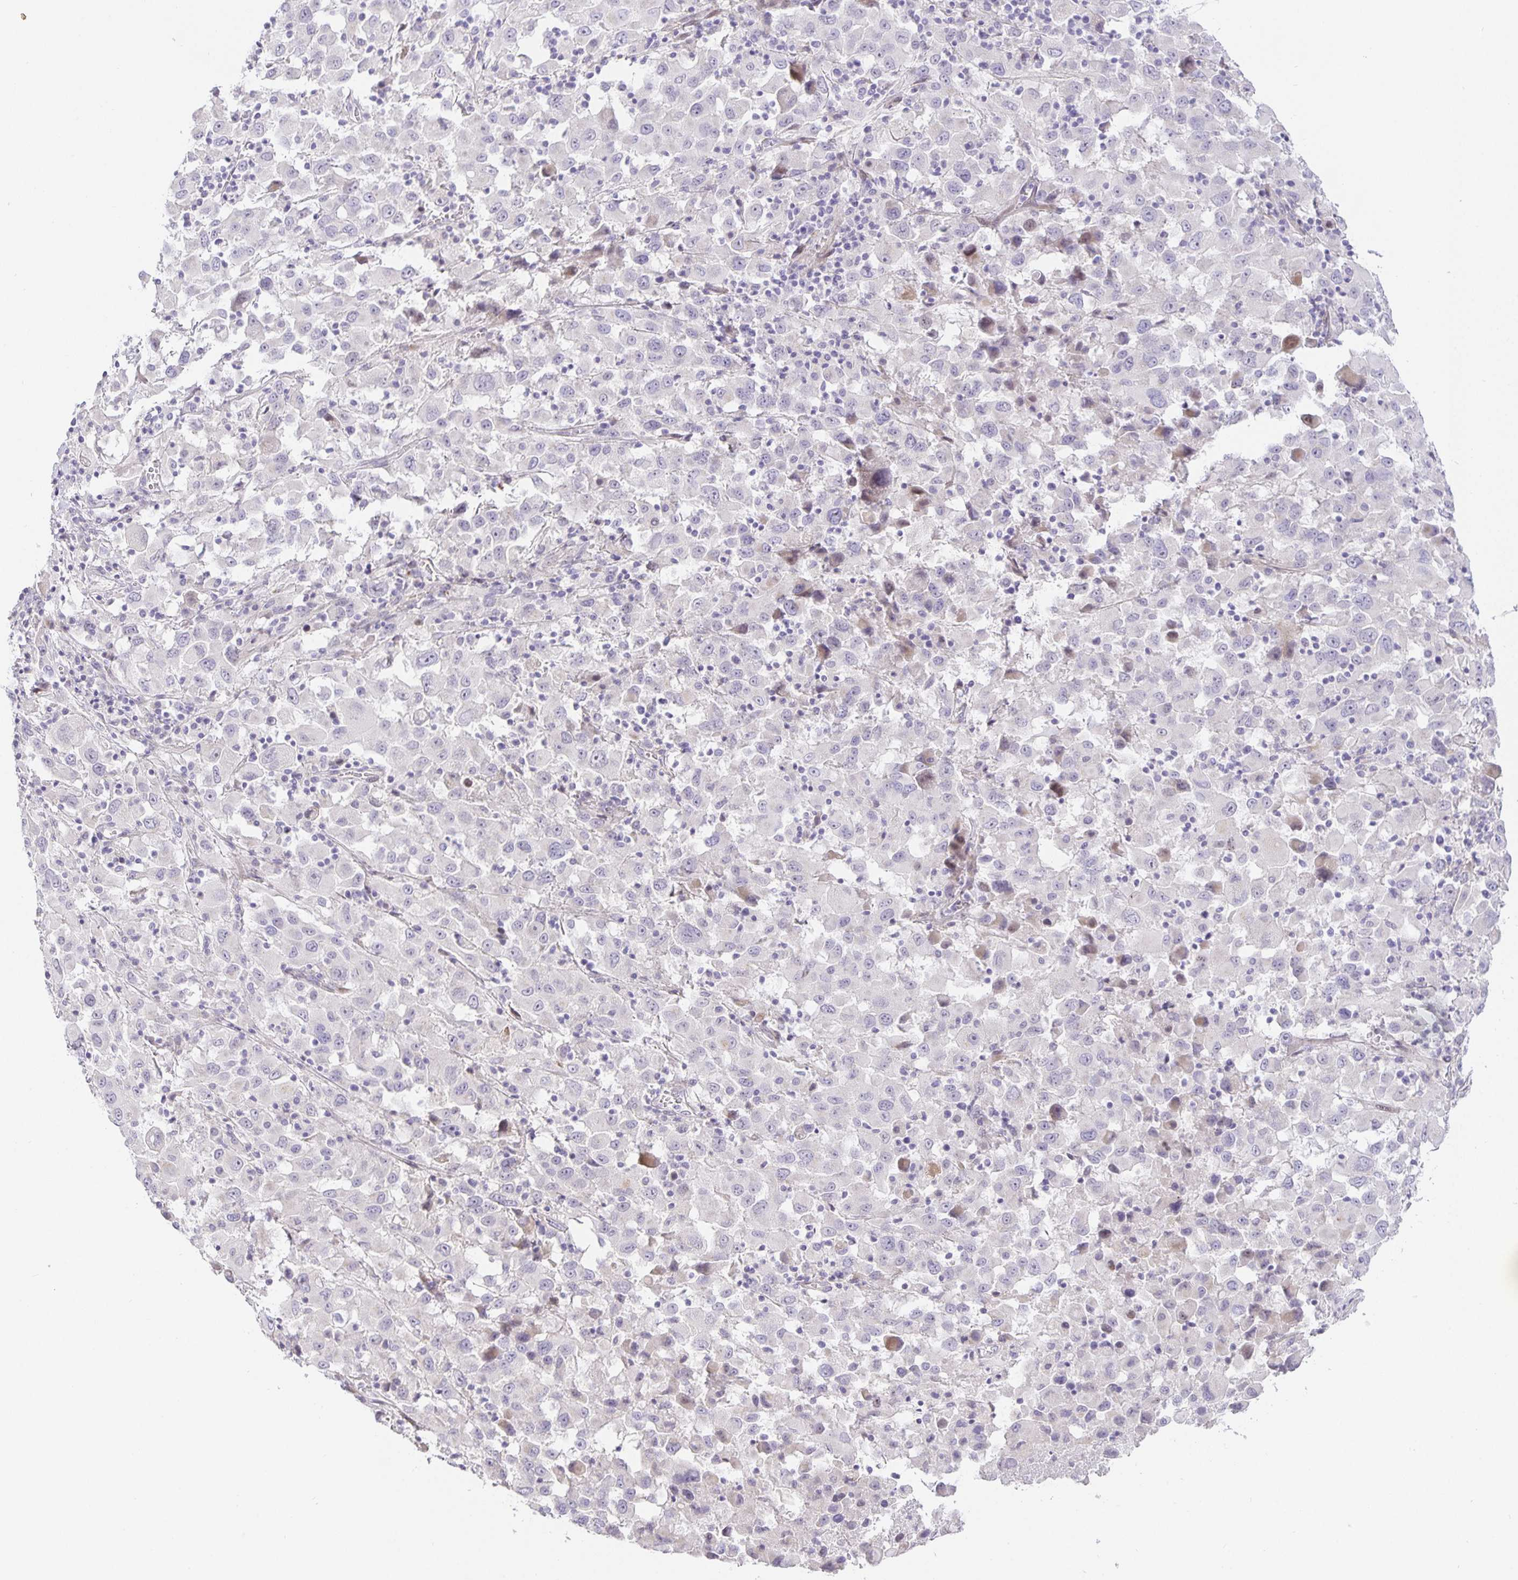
{"staining": {"intensity": "negative", "quantity": "none", "location": "none"}, "tissue": "melanoma", "cell_type": "Tumor cells", "image_type": "cancer", "snomed": [{"axis": "morphology", "description": "Malignant melanoma, Metastatic site"}, {"axis": "topography", "description": "Soft tissue"}], "caption": "High power microscopy histopathology image of an IHC histopathology image of melanoma, revealing no significant expression in tumor cells.", "gene": "TJP3", "patient": {"sex": "male", "age": 50}}